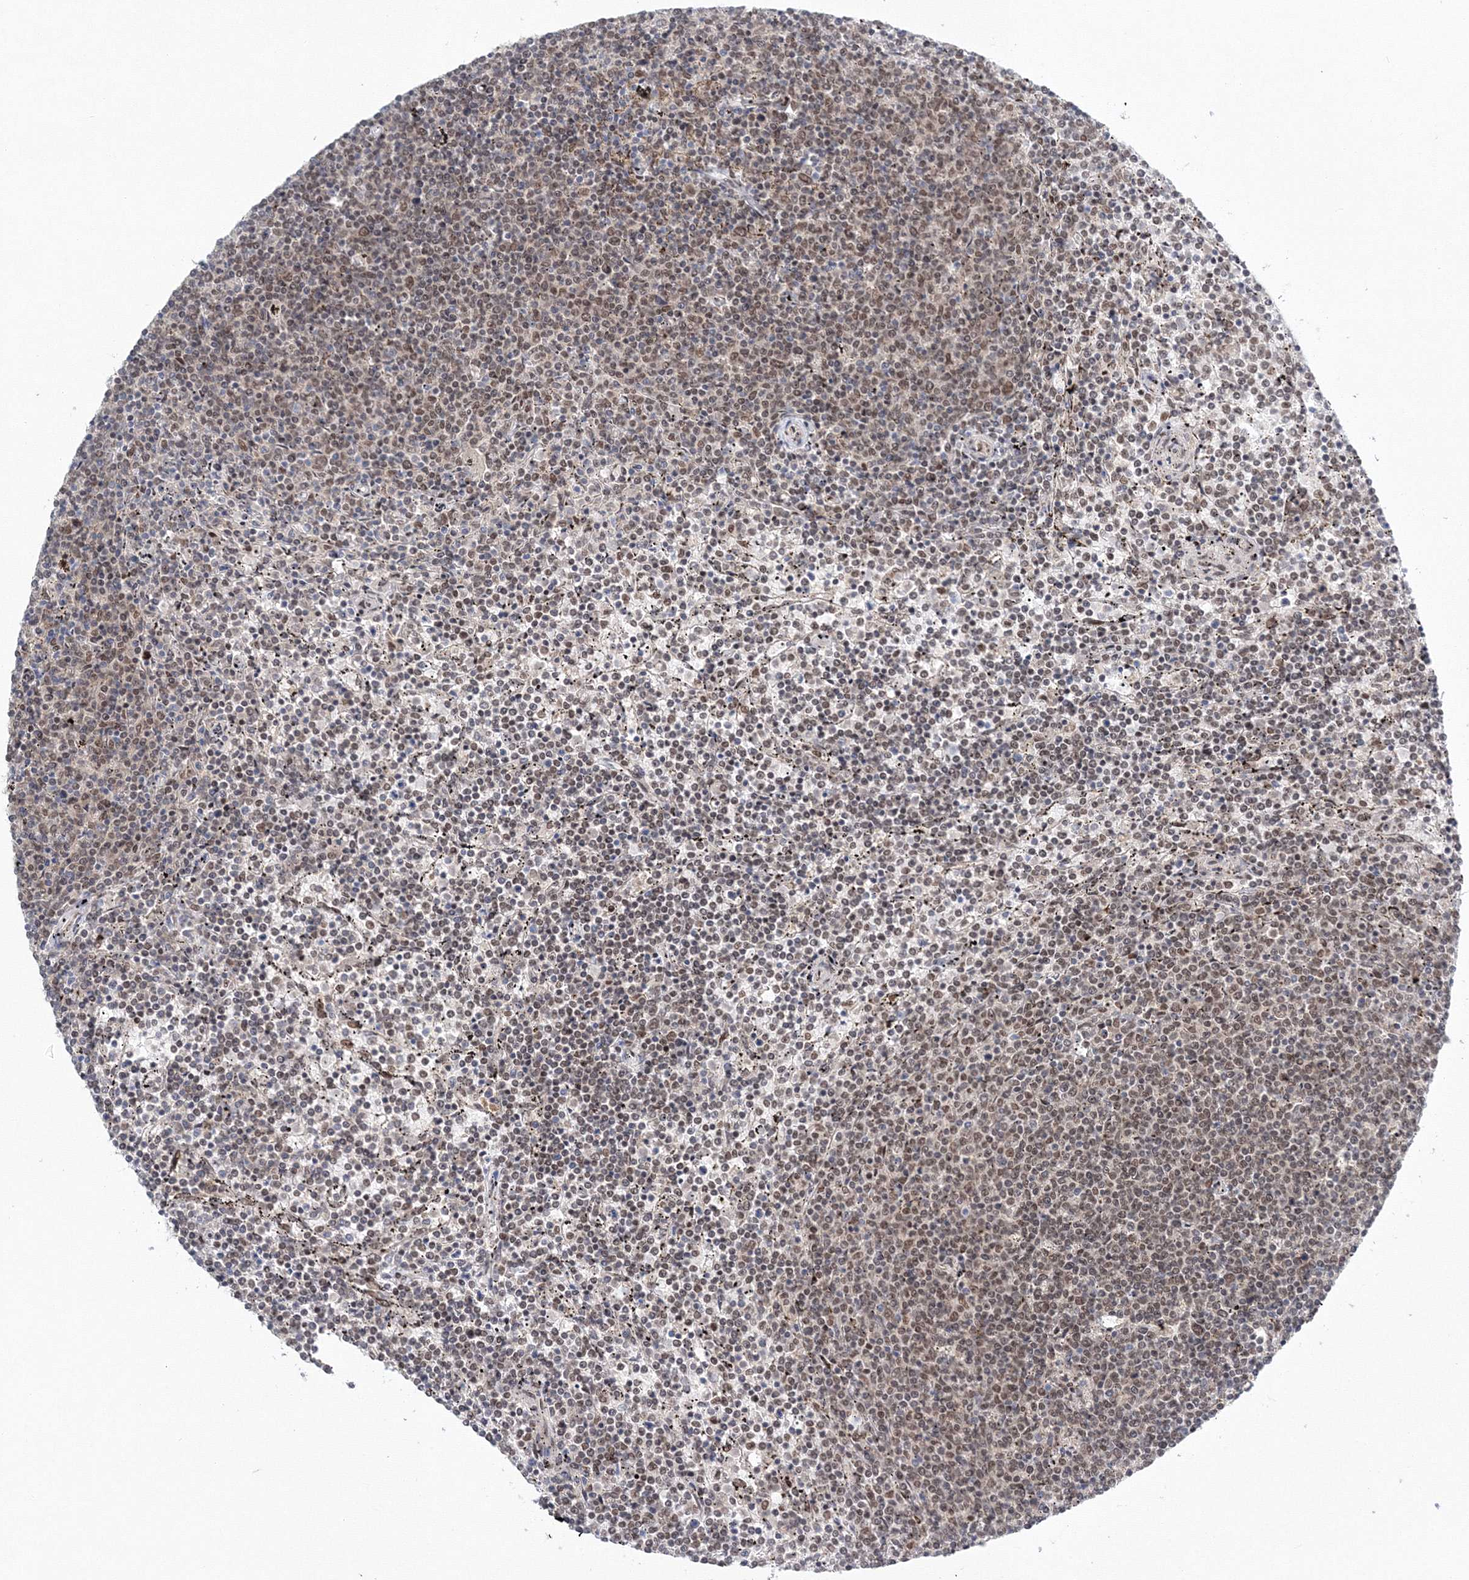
{"staining": {"intensity": "weak", "quantity": "25%-75%", "location": "nuclear"}, "tissue": "lymphoma", "cell_type": "Tumor cells", "image_type": "cancer", "snomed": [{"axis": "morphology", "description": "Malignant lymphoma, non-Hodgkin's type, Low grade"}, {"axis": "topography", "description": "Spleen"}], "caption": "Weak nuclear staining for a protein is seen in about 25%-75% of tumor cells of lymphoma using IHC.", "gene": "NOA1", "patient": {"sex": "female", "age": 50}}